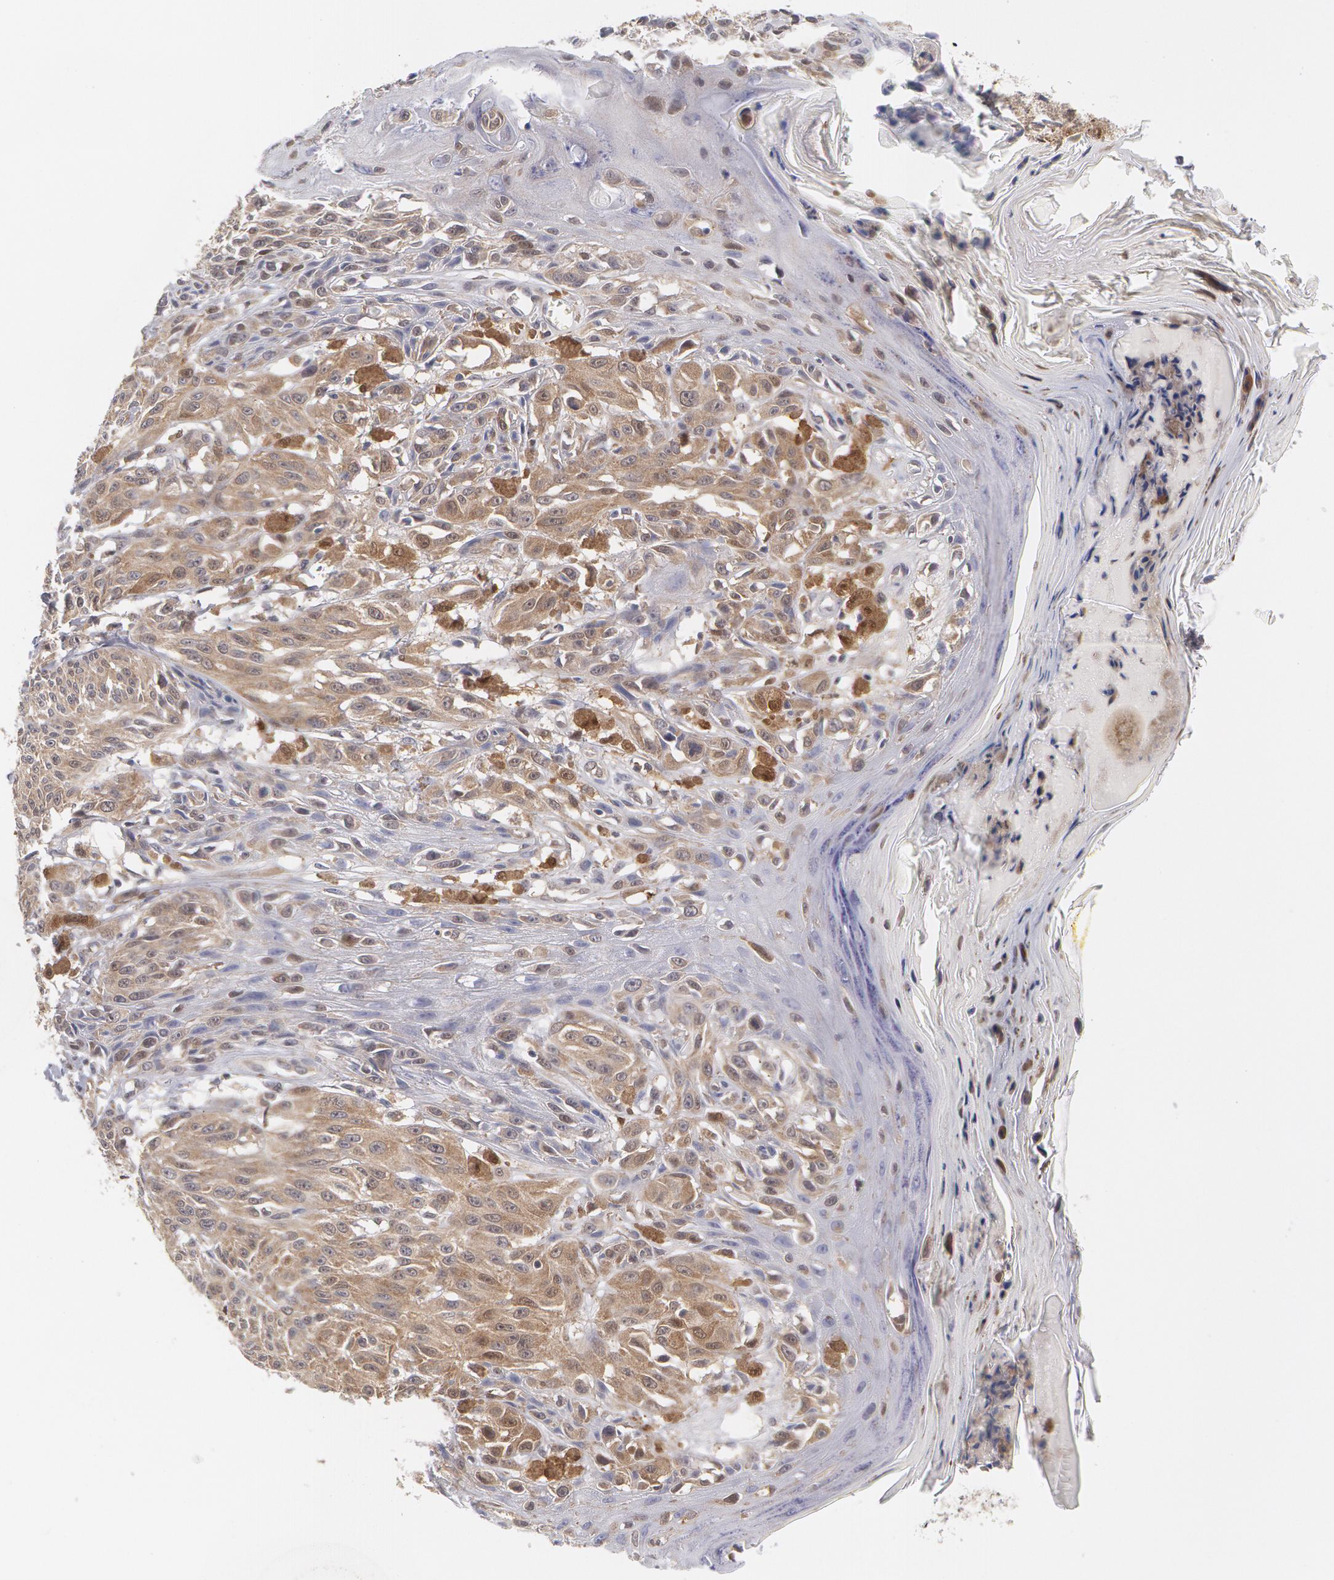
{"staining": {"intensity": "negative", "quantity": "none", "location": "none"}, "tissue": "melanoma", "cell_type": "Tumor cells", "image_type": "cancer", "snomed": [{"axis": "morphology", "description": "Malignant melanoma, NOS"}, {"axis": "topography", "description": "Skin"}], "caption": "The image displays no staining of tumor cells in melanoma.", "gene": "TXNRD1", "patient": {"sex": "female", "age": 77}}